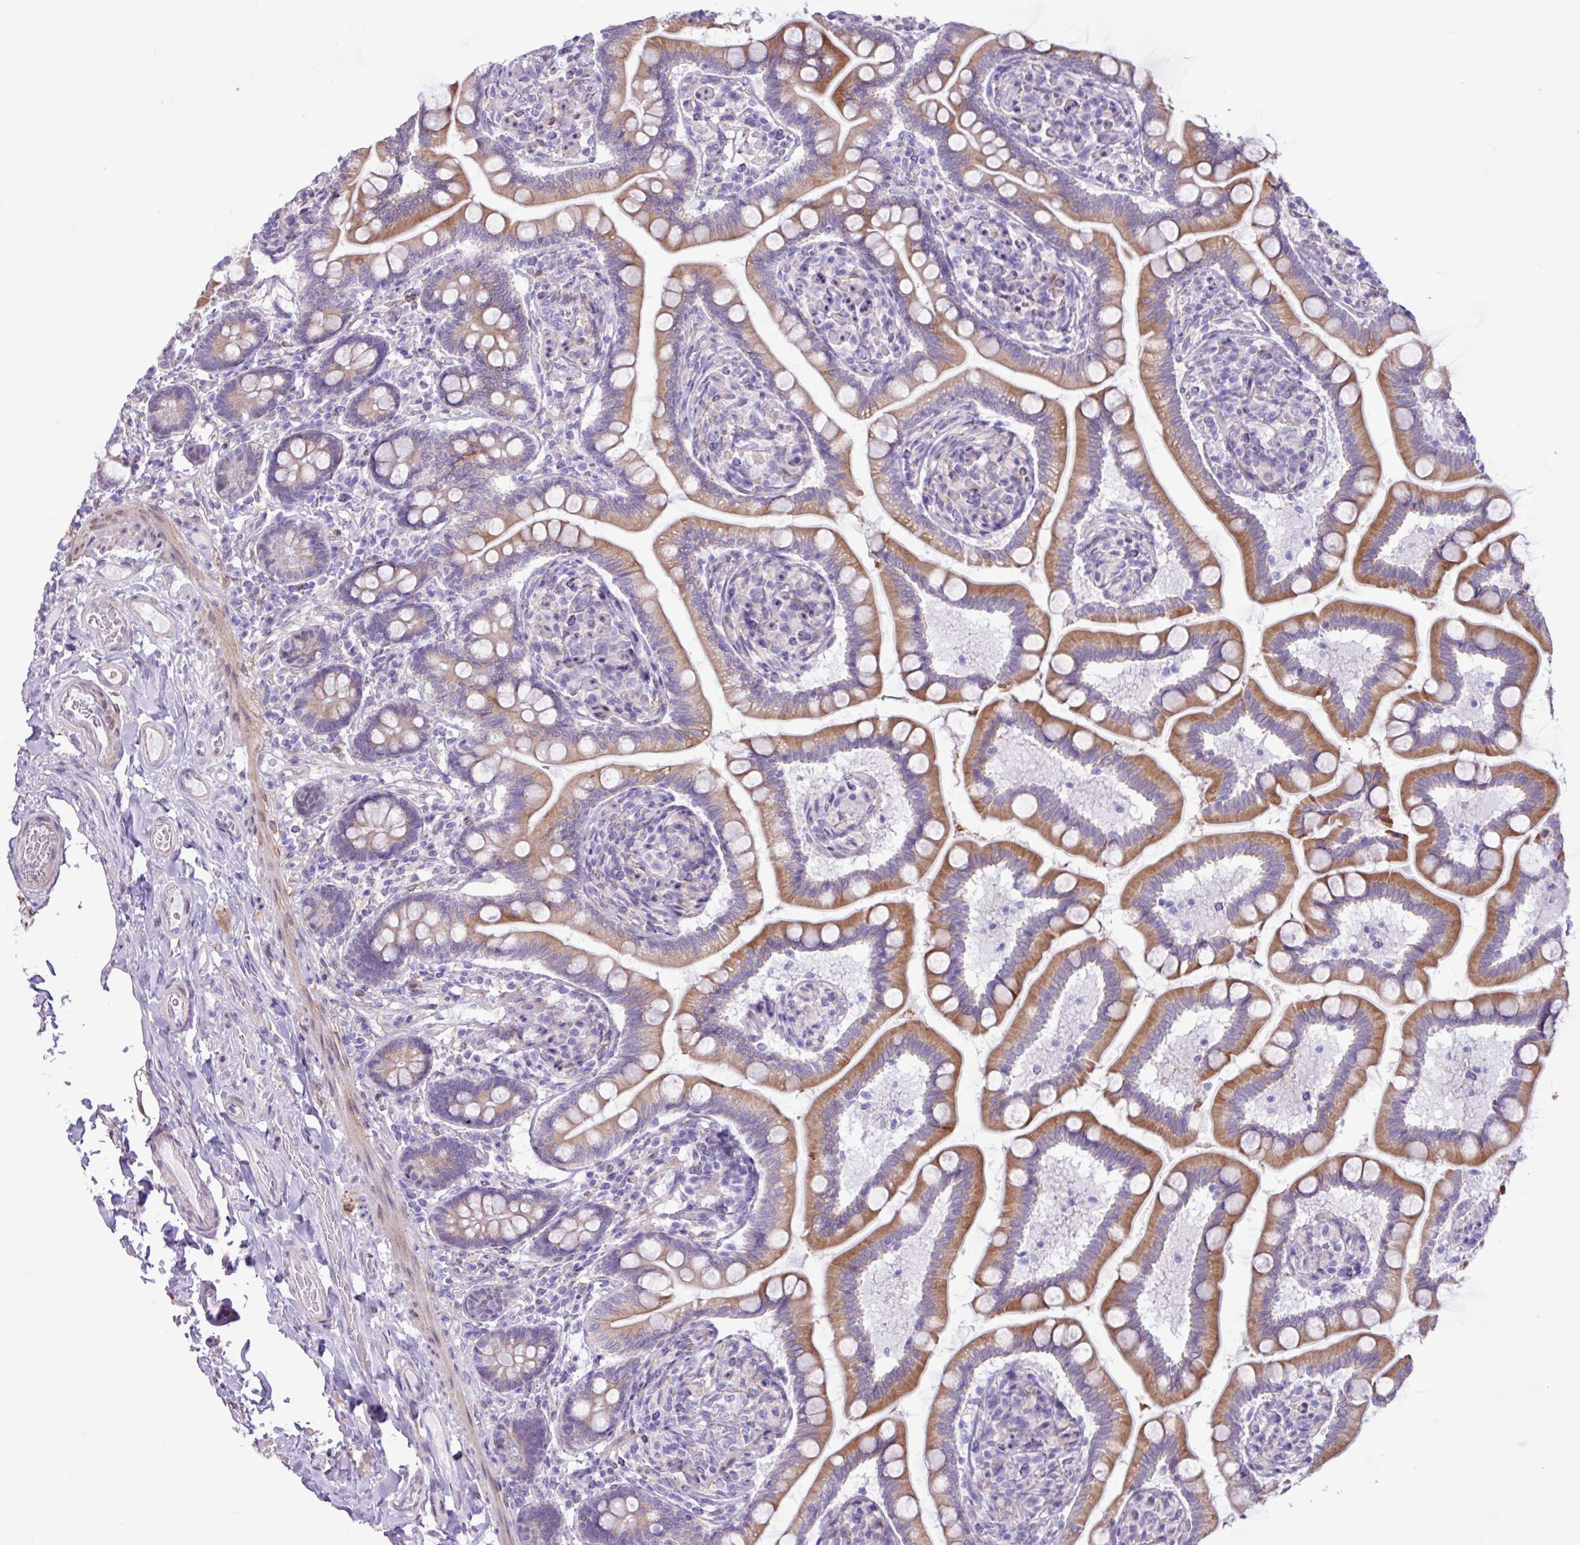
{"staining": {"intensity": "moderate", "quantity": ">75%", "location": "cytoplasmic/membranous"}, "tissue": "small intestine", "cell_type": "Glandular cells", "image_type": "normal", "snomed": [{"axis": "morphology", "description": "Normal tissue, NOS"}, {"axis": "topography", "description": "Small intestine"}], "caption": "This histopathology image displays immunohistochemistry staining of unremarkable small intestine, with medium moderate cytoplasmic/membranous positivity in about >75% of glandular cells.", "gene": "SLC38A1", "patient": {"sex": "female", "age": 64}}